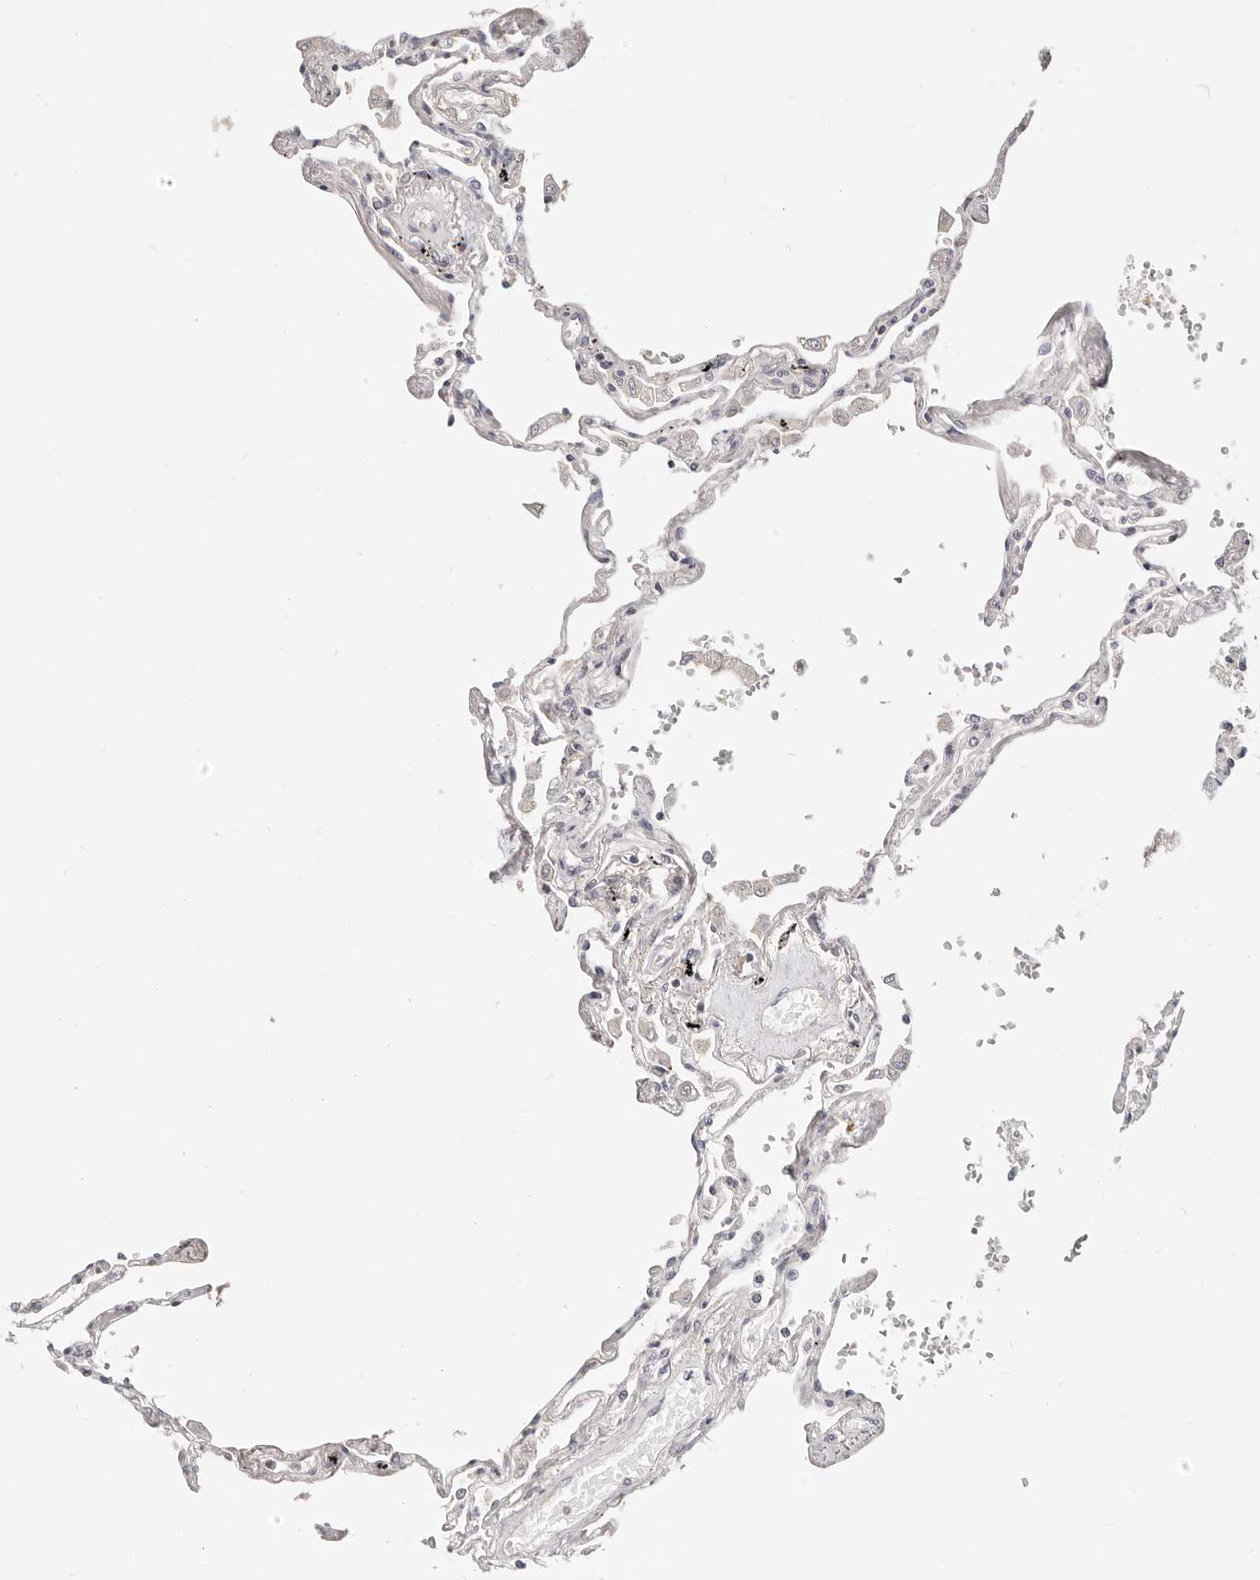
{"staining": {"intensity": "negative", "quantity": "none", "location": "none"}, "tissue": "lung", "cell_type": "Alveolar cells", "image_type": "normal", "snomed": [{"axis": "morphology", "description": "Normal tissue, NOS"}, {"axis": "topography", "description": "Lung"}], "caption": "The image exhibits no staining of alveolar cells in unremarkable lung.", "gene": "DTNBP1", "patient": {"sex": "female", "age": 67}}